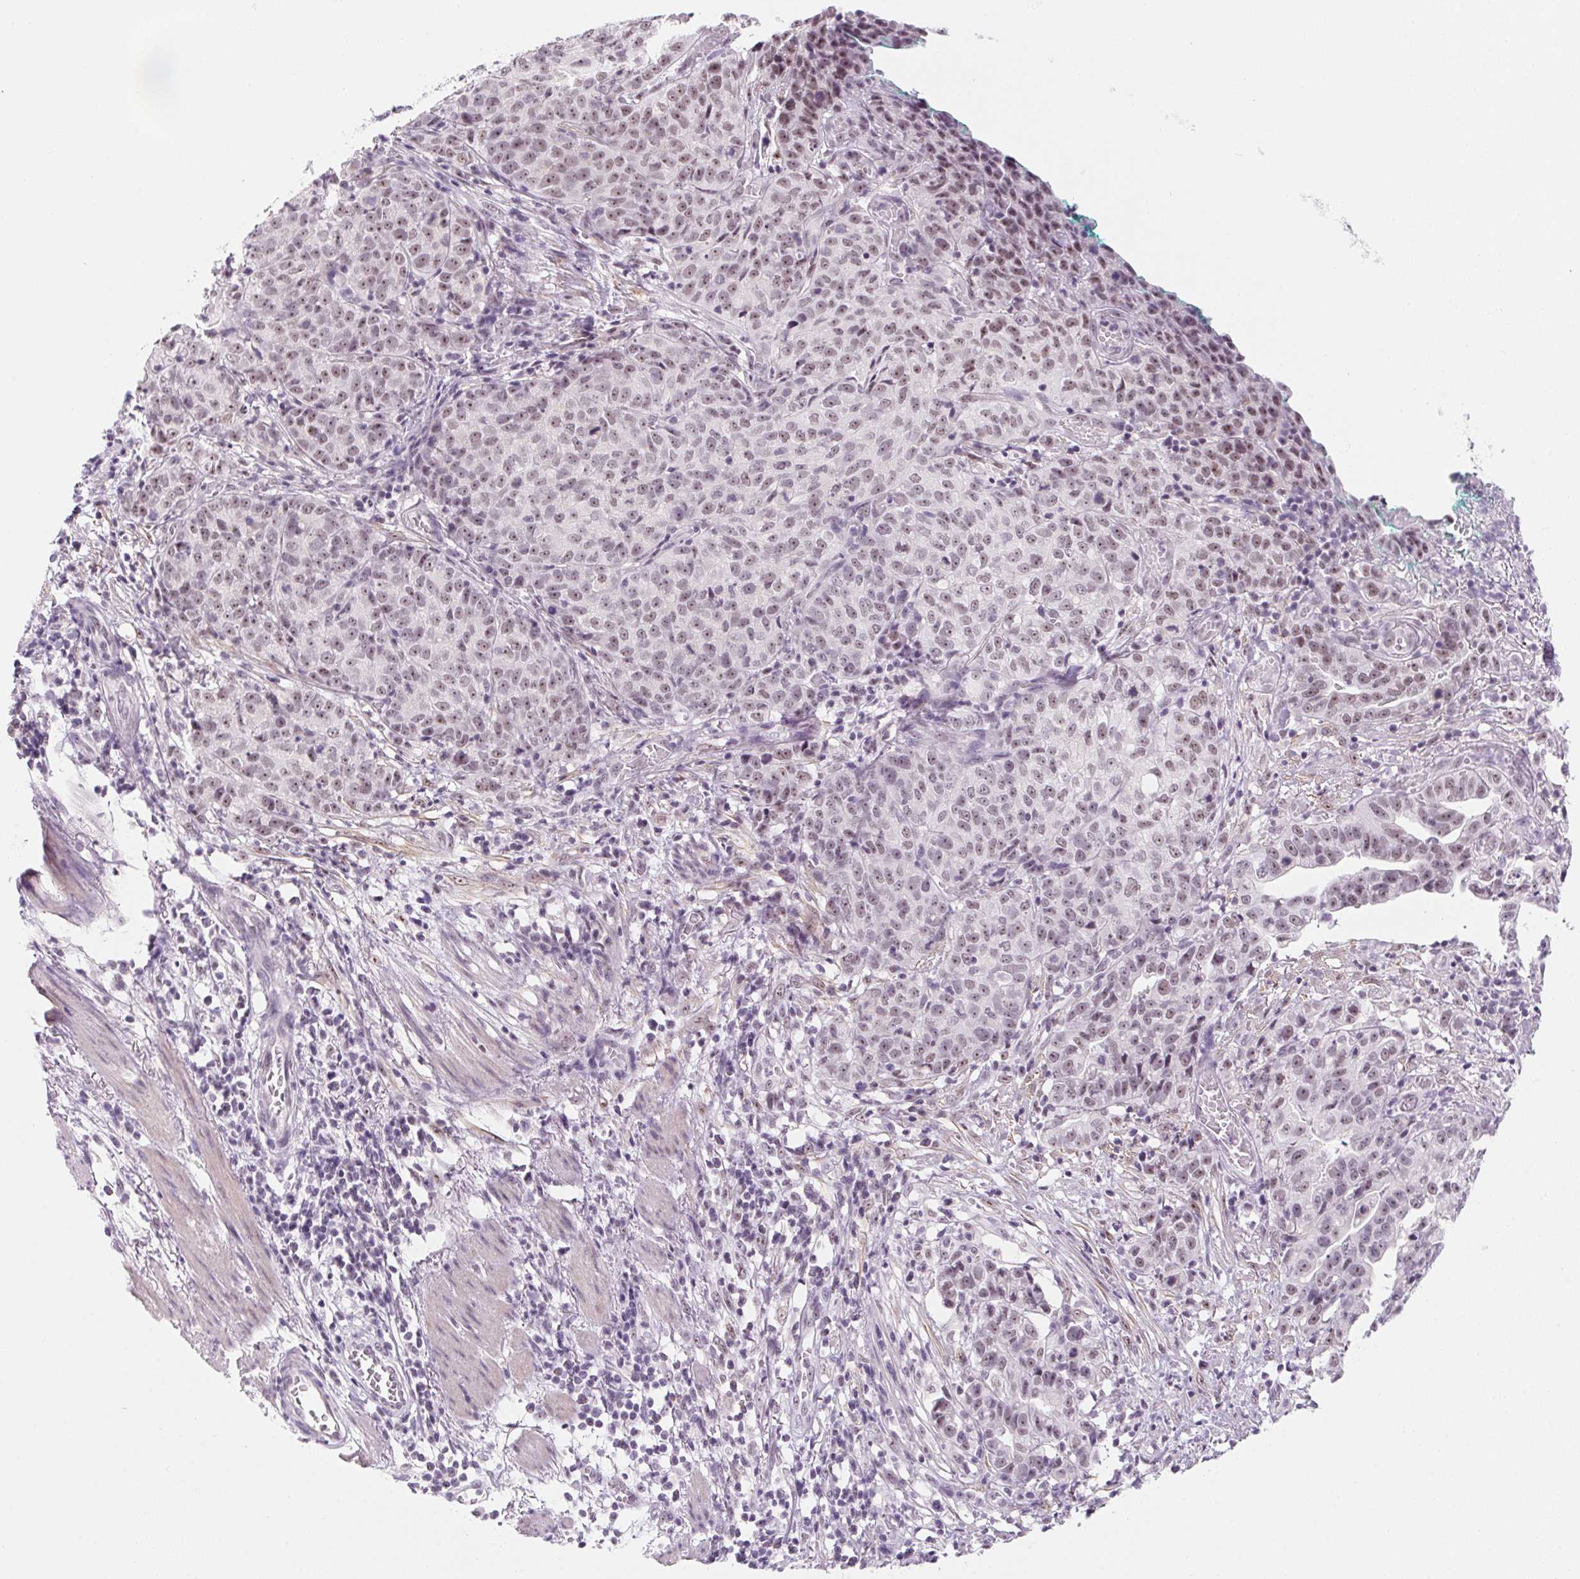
{"staining": {"intensity": "weak", "quantity": "25%-75%", "location": "nuclear"}, "tissue": "stomach cancer", "cell_type": "Tumor cells", "image_type": "cancer", "snomed": [{"axis": "morphology", "description": "Adenocarcinoma, NOS"}, {"axis": "topography", "description": "Stomach, upper"}], "caption": "IHC of stomach cancer (adenocarcinoma) shows low levels of weak nuclear expression in about 25%-75% of tumor cells.", "gene": "ZIC4", "patient": {"sex": "female", "age": 67}}